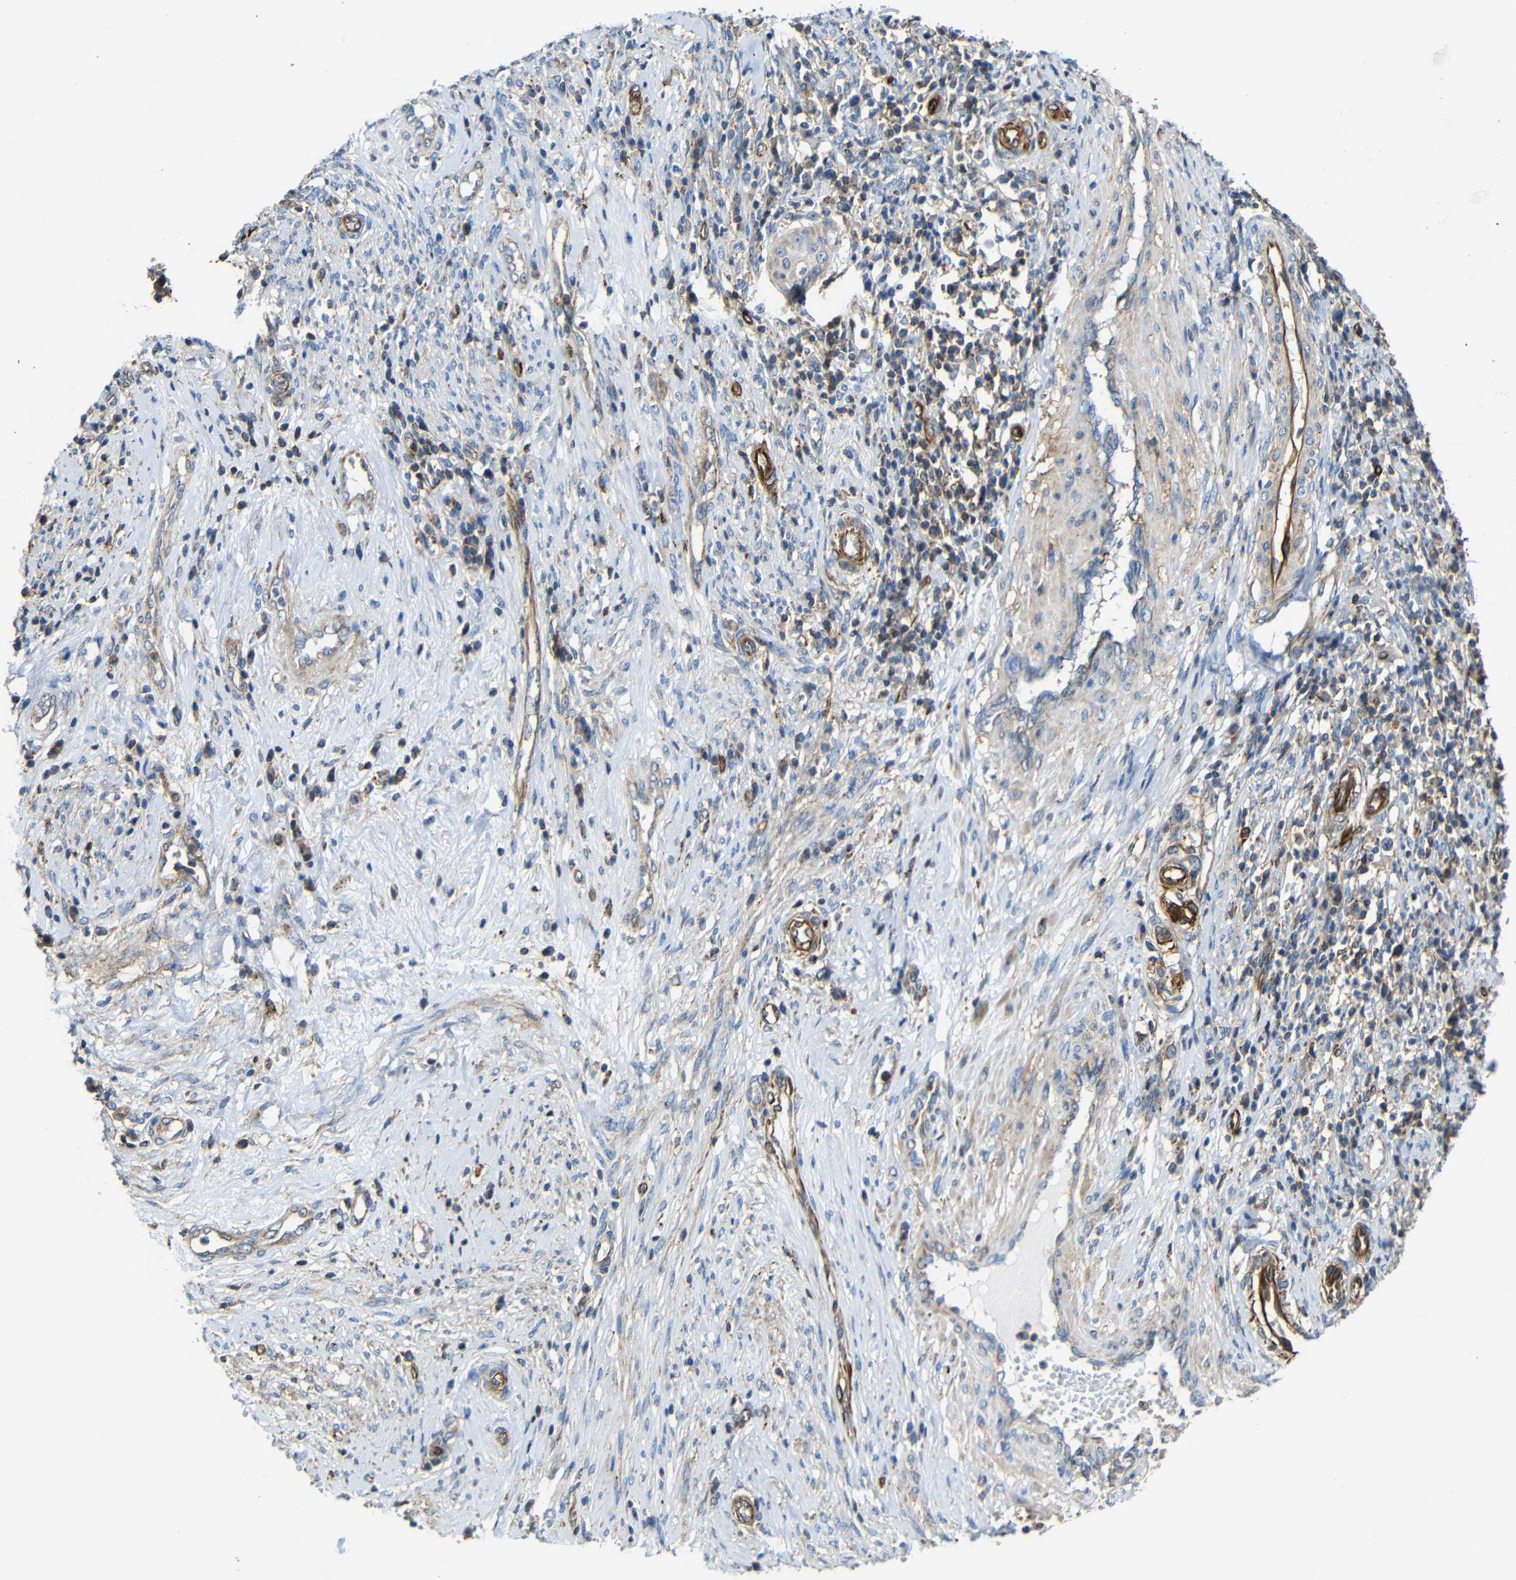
{"staining": {"intensity": "weak", "quantity": "25%-75%", "location": "cytoplasmic/membranous"}, "tissue": "cervical cancer", "cell_type": "Tumor cells", "image_type": "cancer", "snomed": [{"axis": "morphology", "description": "Normal tissue, NOS"}, {"axis": "morphology", "description": "Squamous cell carcinoma, NOS"}, {"axis": "topography", "description": "Cervix"}], "caption": "Weak cytoplasmic/membranous staining is identified in about 25%-75% of tumor cells in squamous cell carcinoma (cervical).", "gene": "IGSF10", "patient": {"sex": "female", "age": 39}}